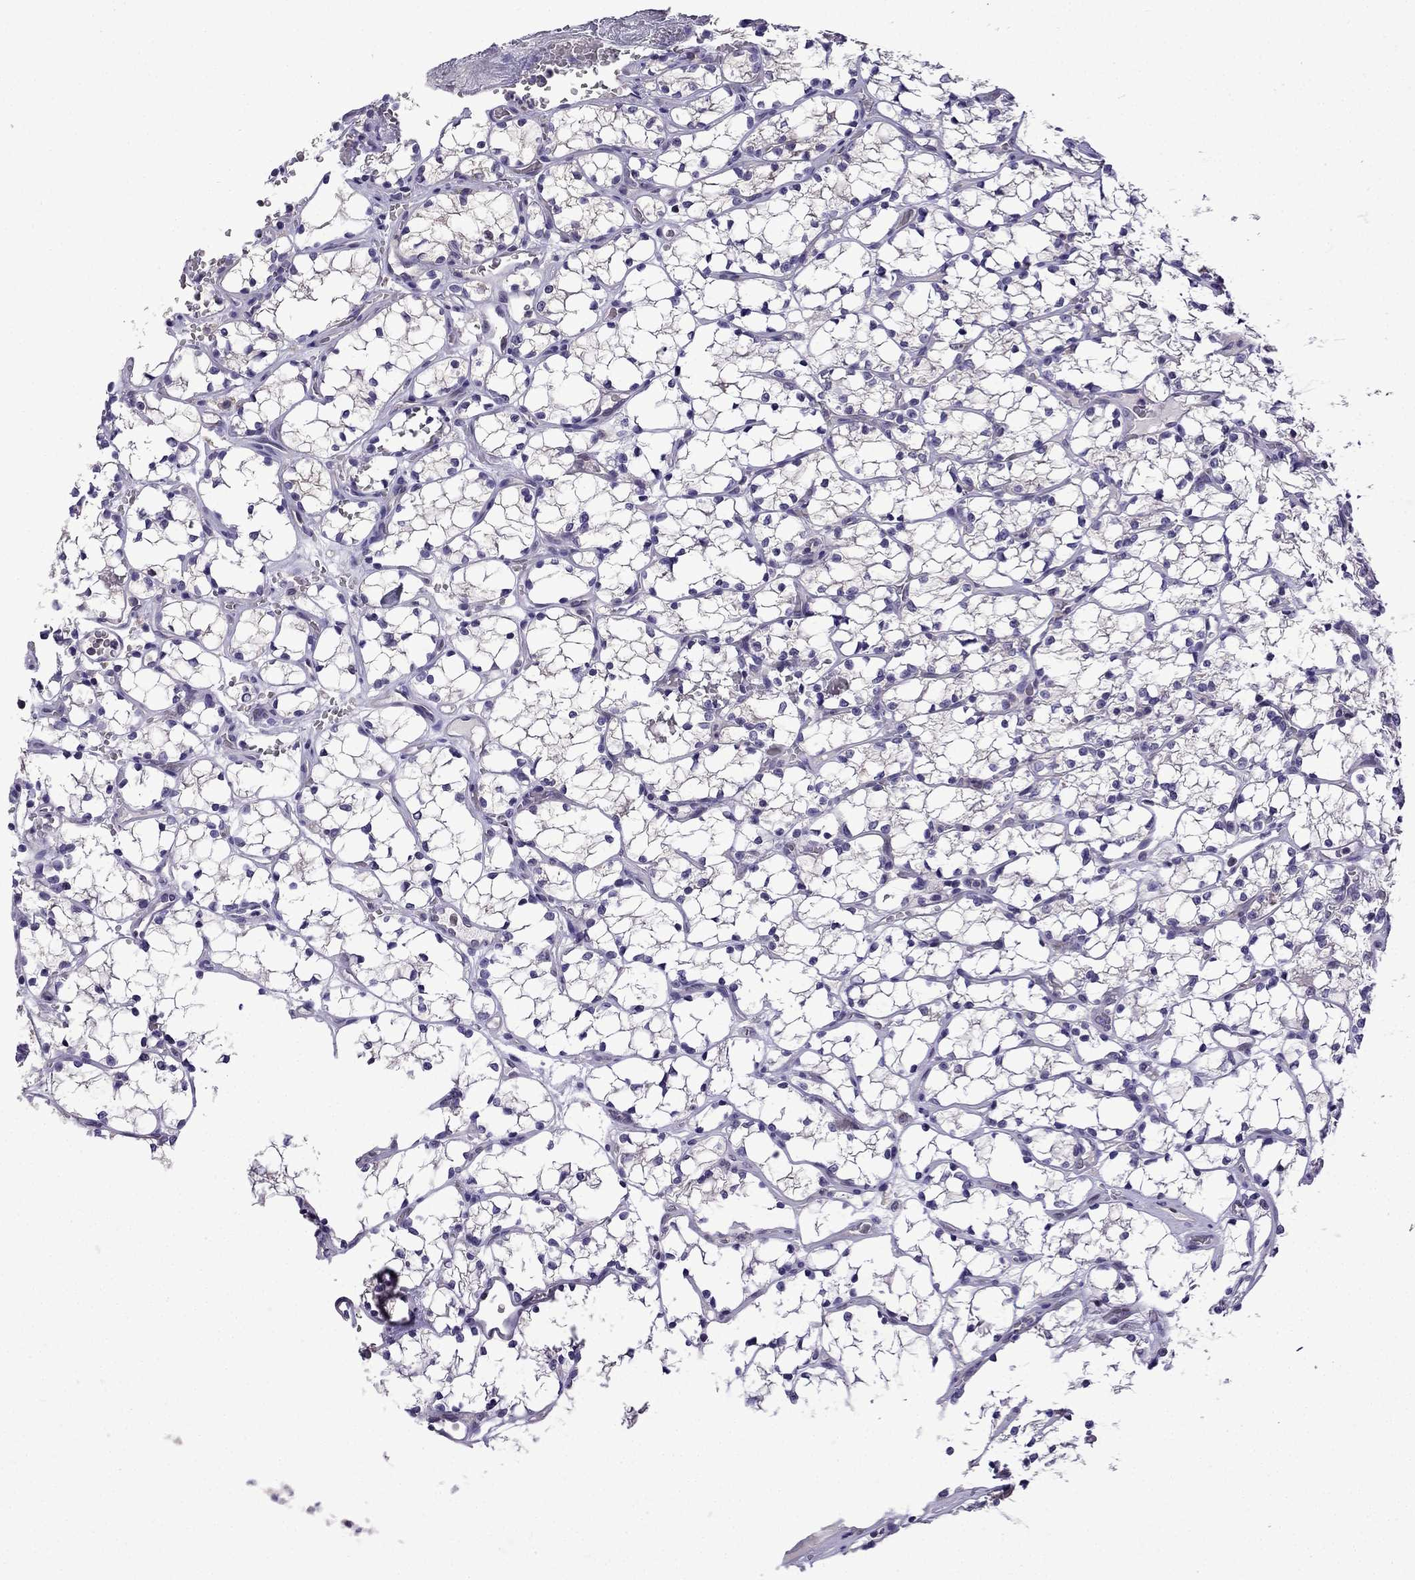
{"staining": {"intensity": "negative", "quantity": "none", "location": "none"}, "tissue": "renal cancer", "cell_type": "Tumor cells", "image_type": "cancer", "snomed": [{"axis": "morphology", "description": "Adenocarcinoma, NOS"}, {"axis": "topography", "description": "Kidney"}], "caption": "Tumor cells show no significant protein expression in renal cancer (adenocarcinoma).", "gene": "TTN", "patient": {"sex": "female", "age": 69}}